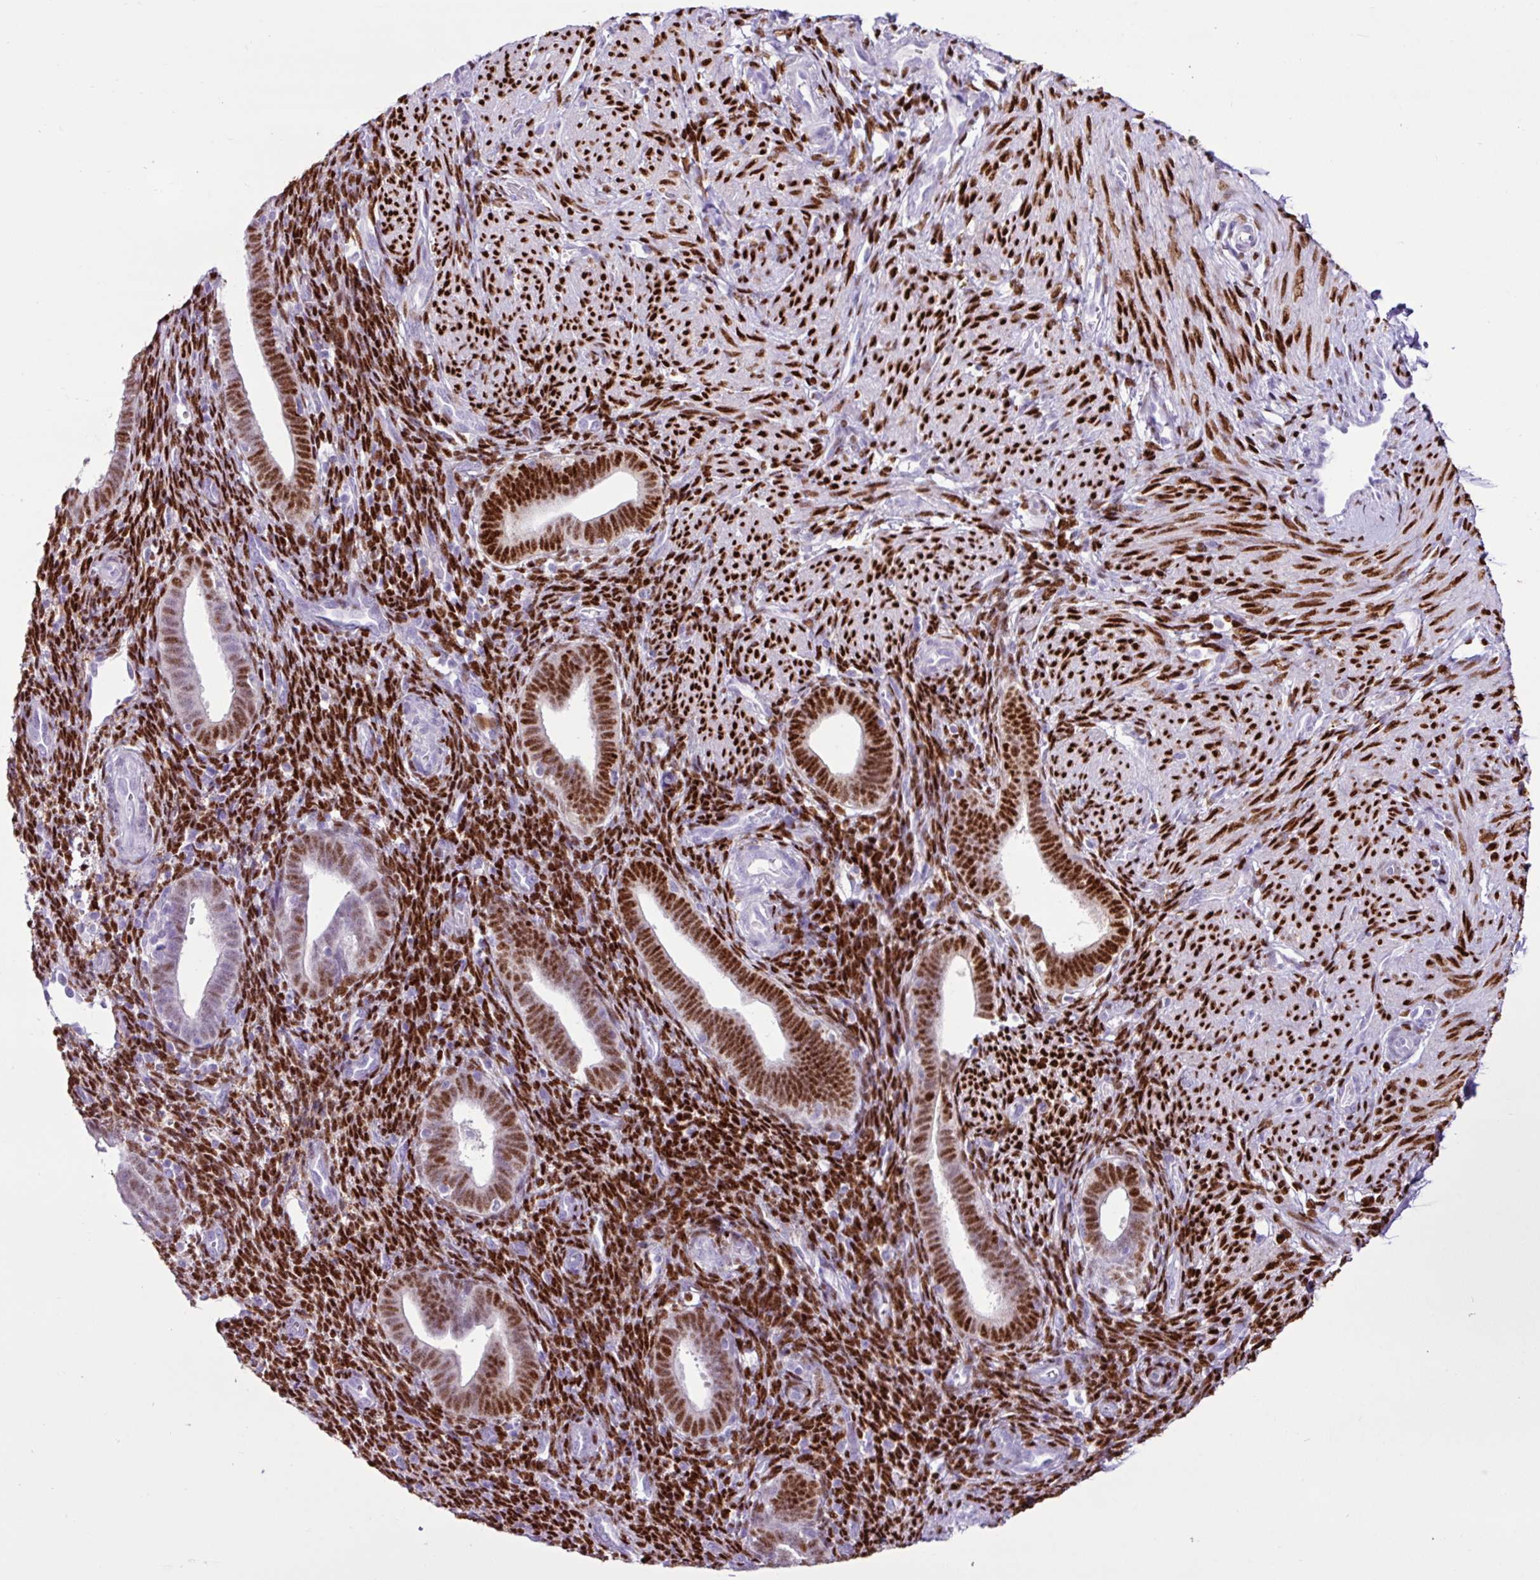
{"staining": {"intensity": "strong", "quantity": ">75%", "location": "nuclear"}, "tissue": "endometrium", "cell_type": "Cells in endometrial stroma", "image_type": "normal", "snomed": [{"axis": "morphology", "description": "Normal tissue, NOS"}, {"axis": "topography", "description": "Endometrium"}], "caption": "A brown stain highlights strong nuclear staining of a protein in cells in endometrial stroma of benign human endometrium. Nuclei are stained in blue.", "gene": "PGR", "patient": {"sex": "female", "age": 34}}